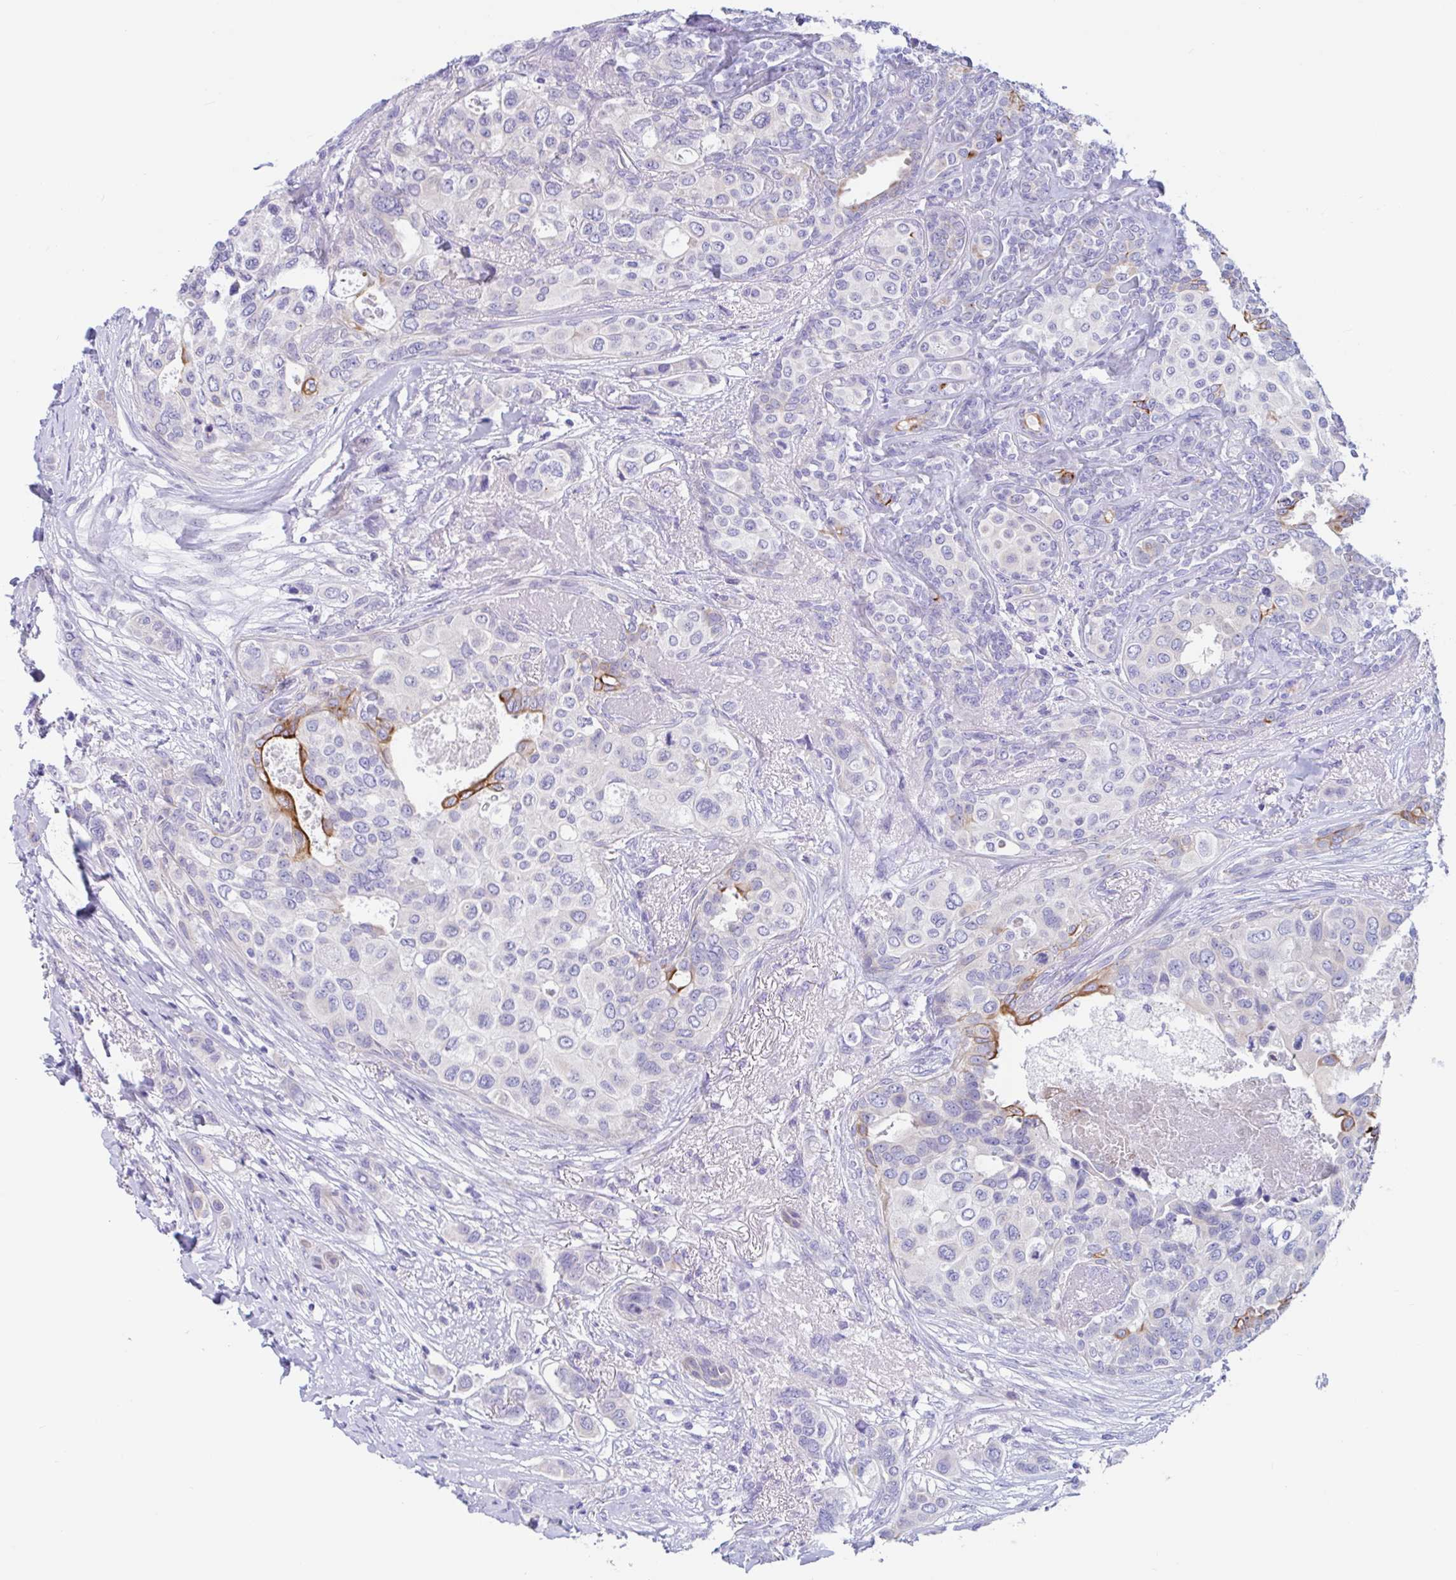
{"staining": {"intensity": "negative", "quantity": "none", "location": "none"}, "tissue": "breast cancer", "cell_type": "Tumor cells", "image_type": "cancer", "snomed": [{"axis": "morphology", "description": "Lobular carcinoma"}, {"axis": "topography", "description": "Breast"}], "caption": "High power microscopy micrograph of an immunohistochemistry (IHC) histopathology image of breast cancer, revealing no significant staining in tumor cells.", "gene": "OR6N2", "patient": {"sex": "female", "age": 51}}